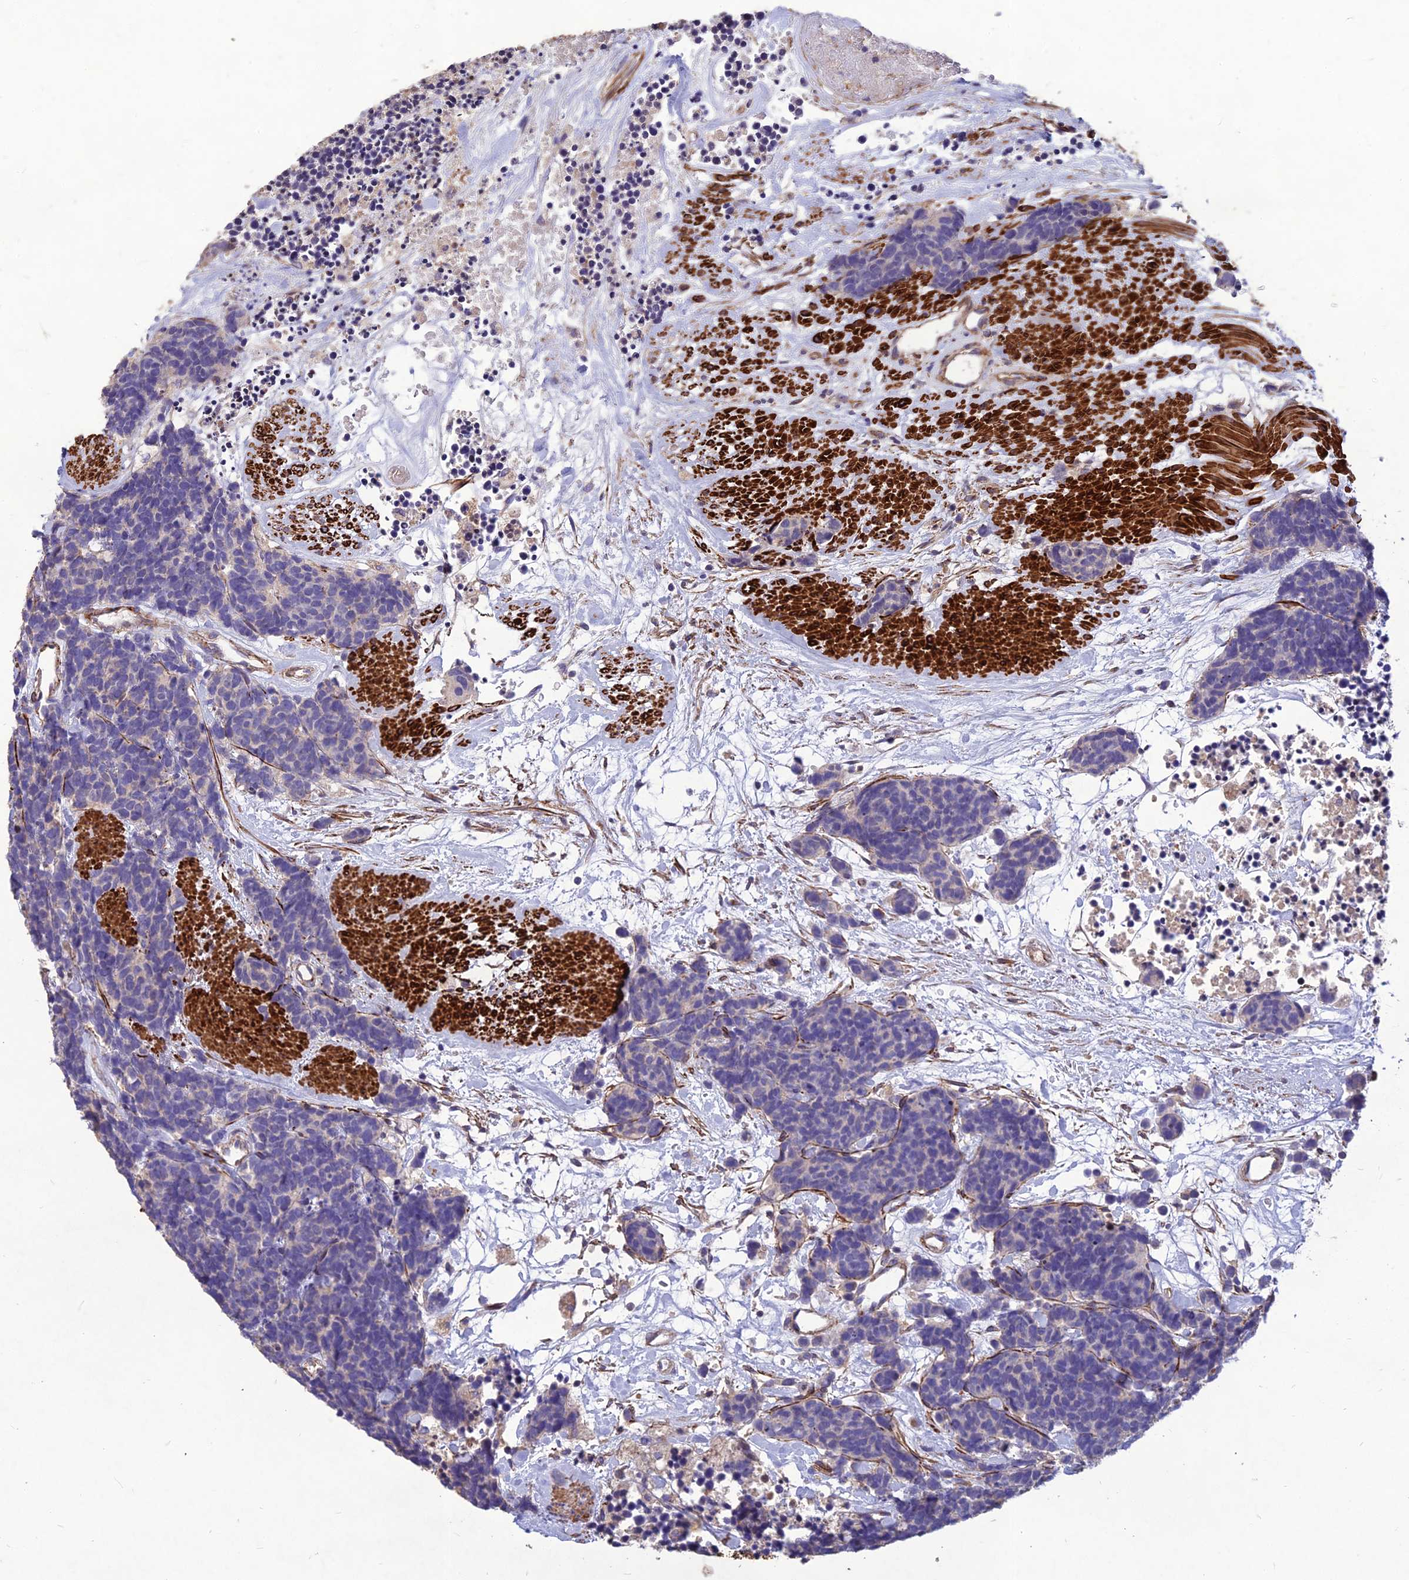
{"staining": {"intensity": "negative", "quantity": "none", "location": "none"}, "tissue": "carcinoid", "cell_type": "Tumor cells", "image_type": "cancer", "snomed": [{"axis": "morphology", "description": "Carcinoma, NOS"}, {"axis": "morphology", "description": "Carcinoid, malignant, NOS"}, {"axis": "topography", "description": "Urinary bladder"}], "caption": "DAB immunohistochemical staining of carcinoid shows no significant expression in tumor cells.", "gene": "CLUH", "patient": {"sex": "male", "age": 57}}